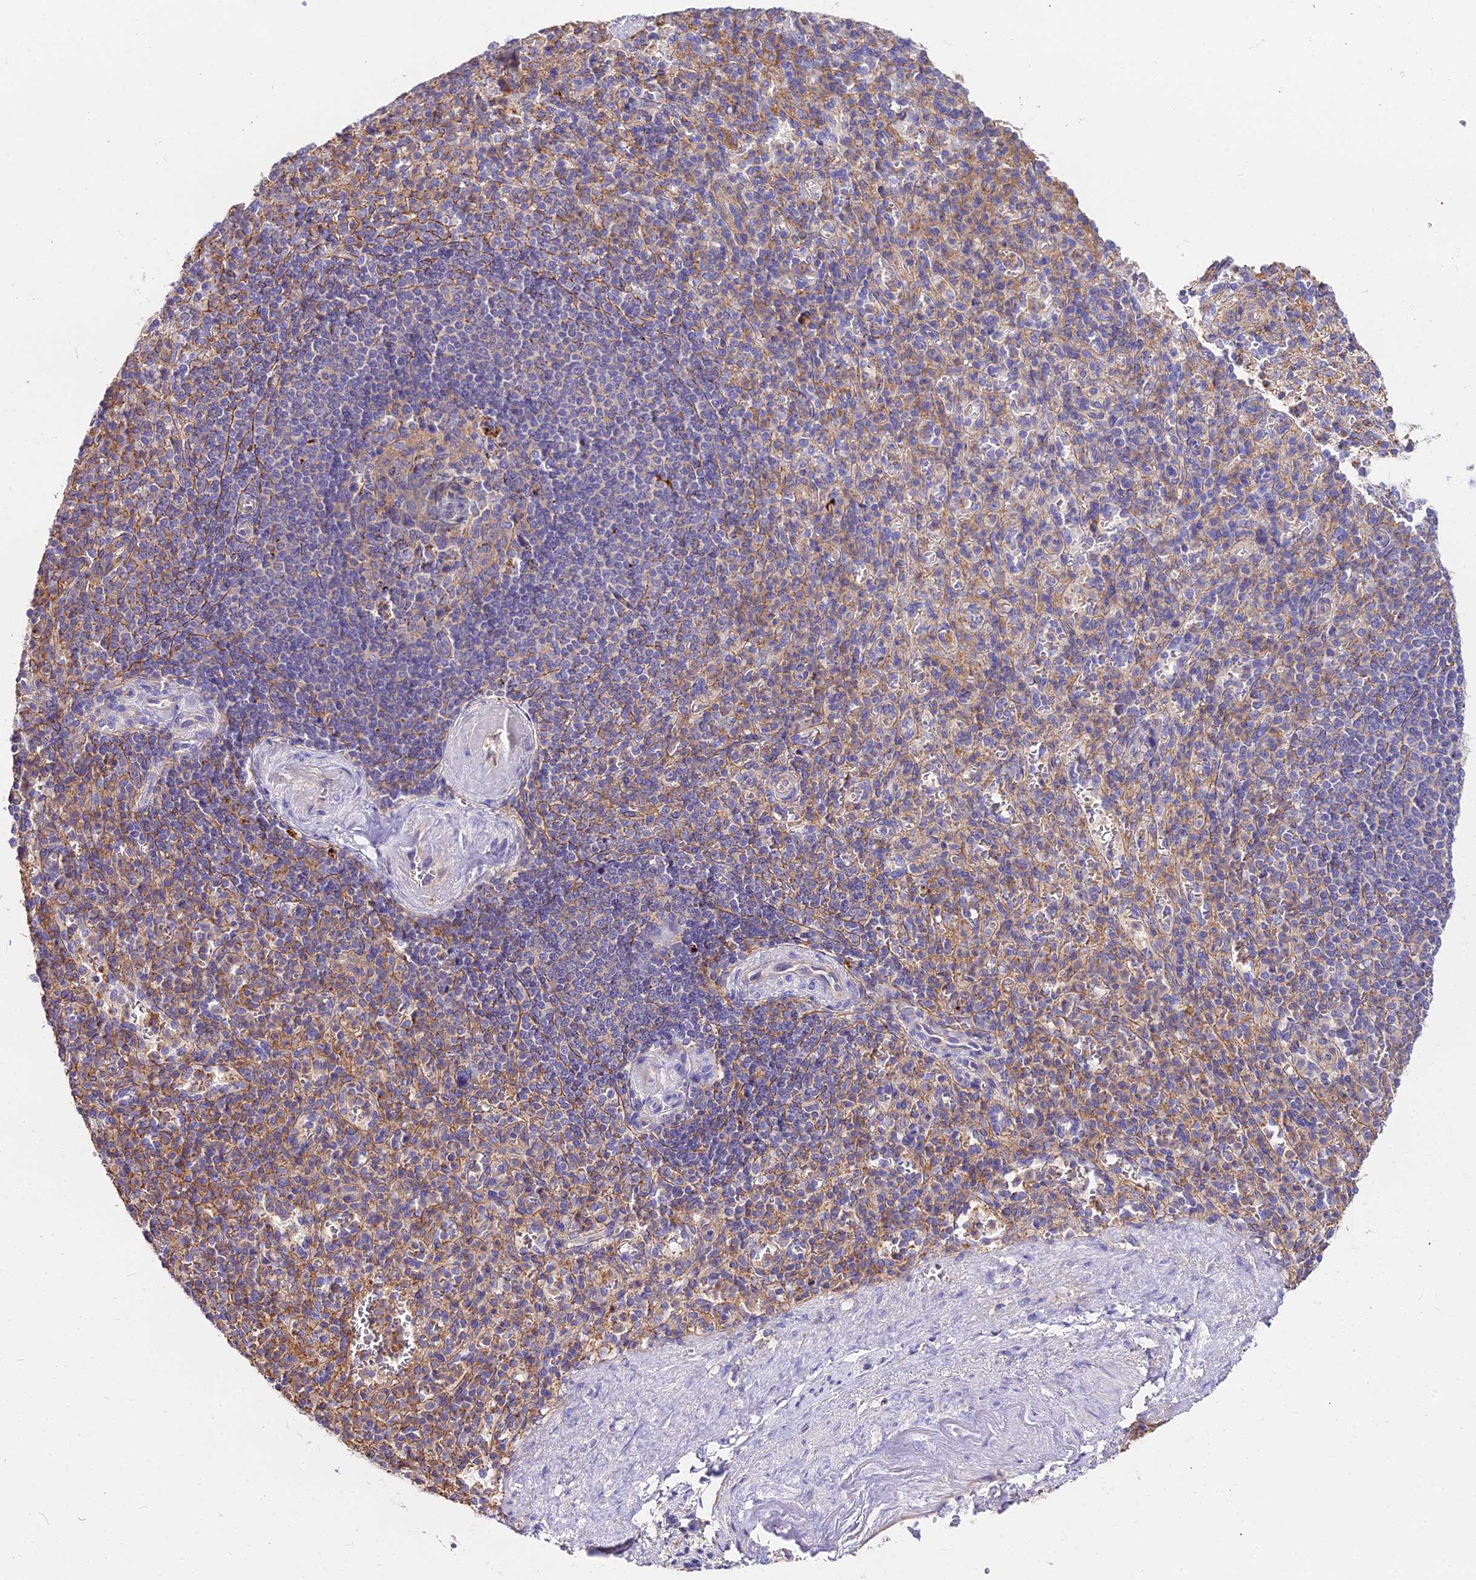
{"staining": {"intensity": "weak", "quantity": "<25%", "location": "cytoplasmic/membranous"}, "tissue": "spleen", "cell_type": "Cells in red pulp", "image_type": "normal", "snomed": [{"axis": "morphology", "description": "Normal tissue, NOS"}, {"axis": "topography", "description": "Spleen"}], "caption": "An immunohistochemistry (IHC) image of unremarkable spleen is shown. There is no staining in cells in red pulp of spleen. Nuclei are stained in blue.", "gene": "GLYAT", "patient": {"sex": "female", "age": 74}}